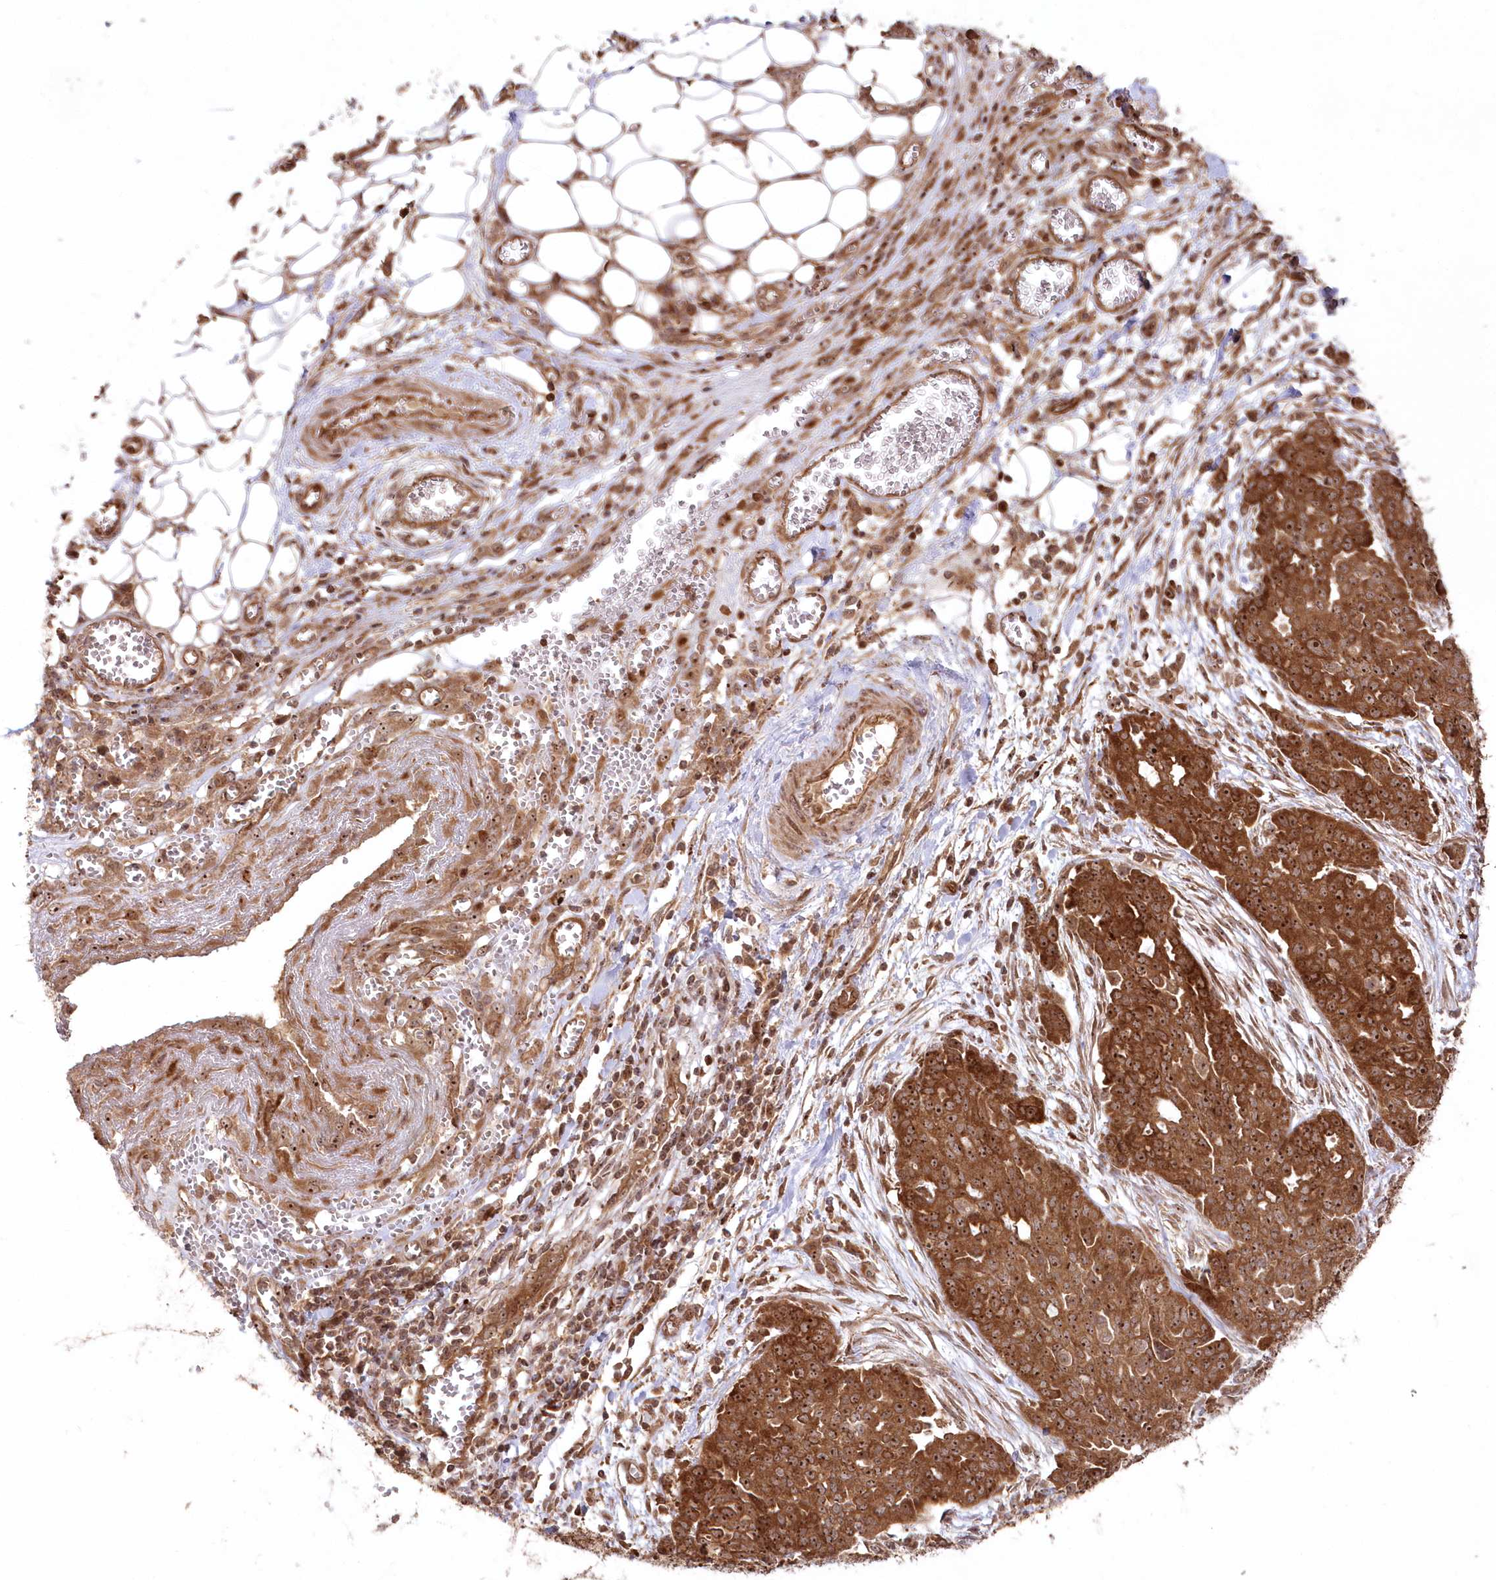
{"staining": {"intensity": "strong", "quantity": ">75%", "location": "cytoplasmic/membranous,nuclear"}, "tissue": "ovarian cancer", "cell_type": "Tumor cells", "image_type": "cancer", "snomed": [{"axis": "morphology", "description": "Cystadenocarcinoma, serous, NOS"}, {"axis": "topography", "description": "Soft tissue"}, {"axis": "topography", "description": "Ovary"}], "caption": "Immunohistochemistry histopathology image of human serous cystadenocarcinoma (ovarian) stained for a protein (brown), which displays high levels of strong cytoplasmic/membranous and nuclear positivity in about >75% of tumor cells.", "gene": "SERINC1", "patient": {"sex": "female", "age": 57}}